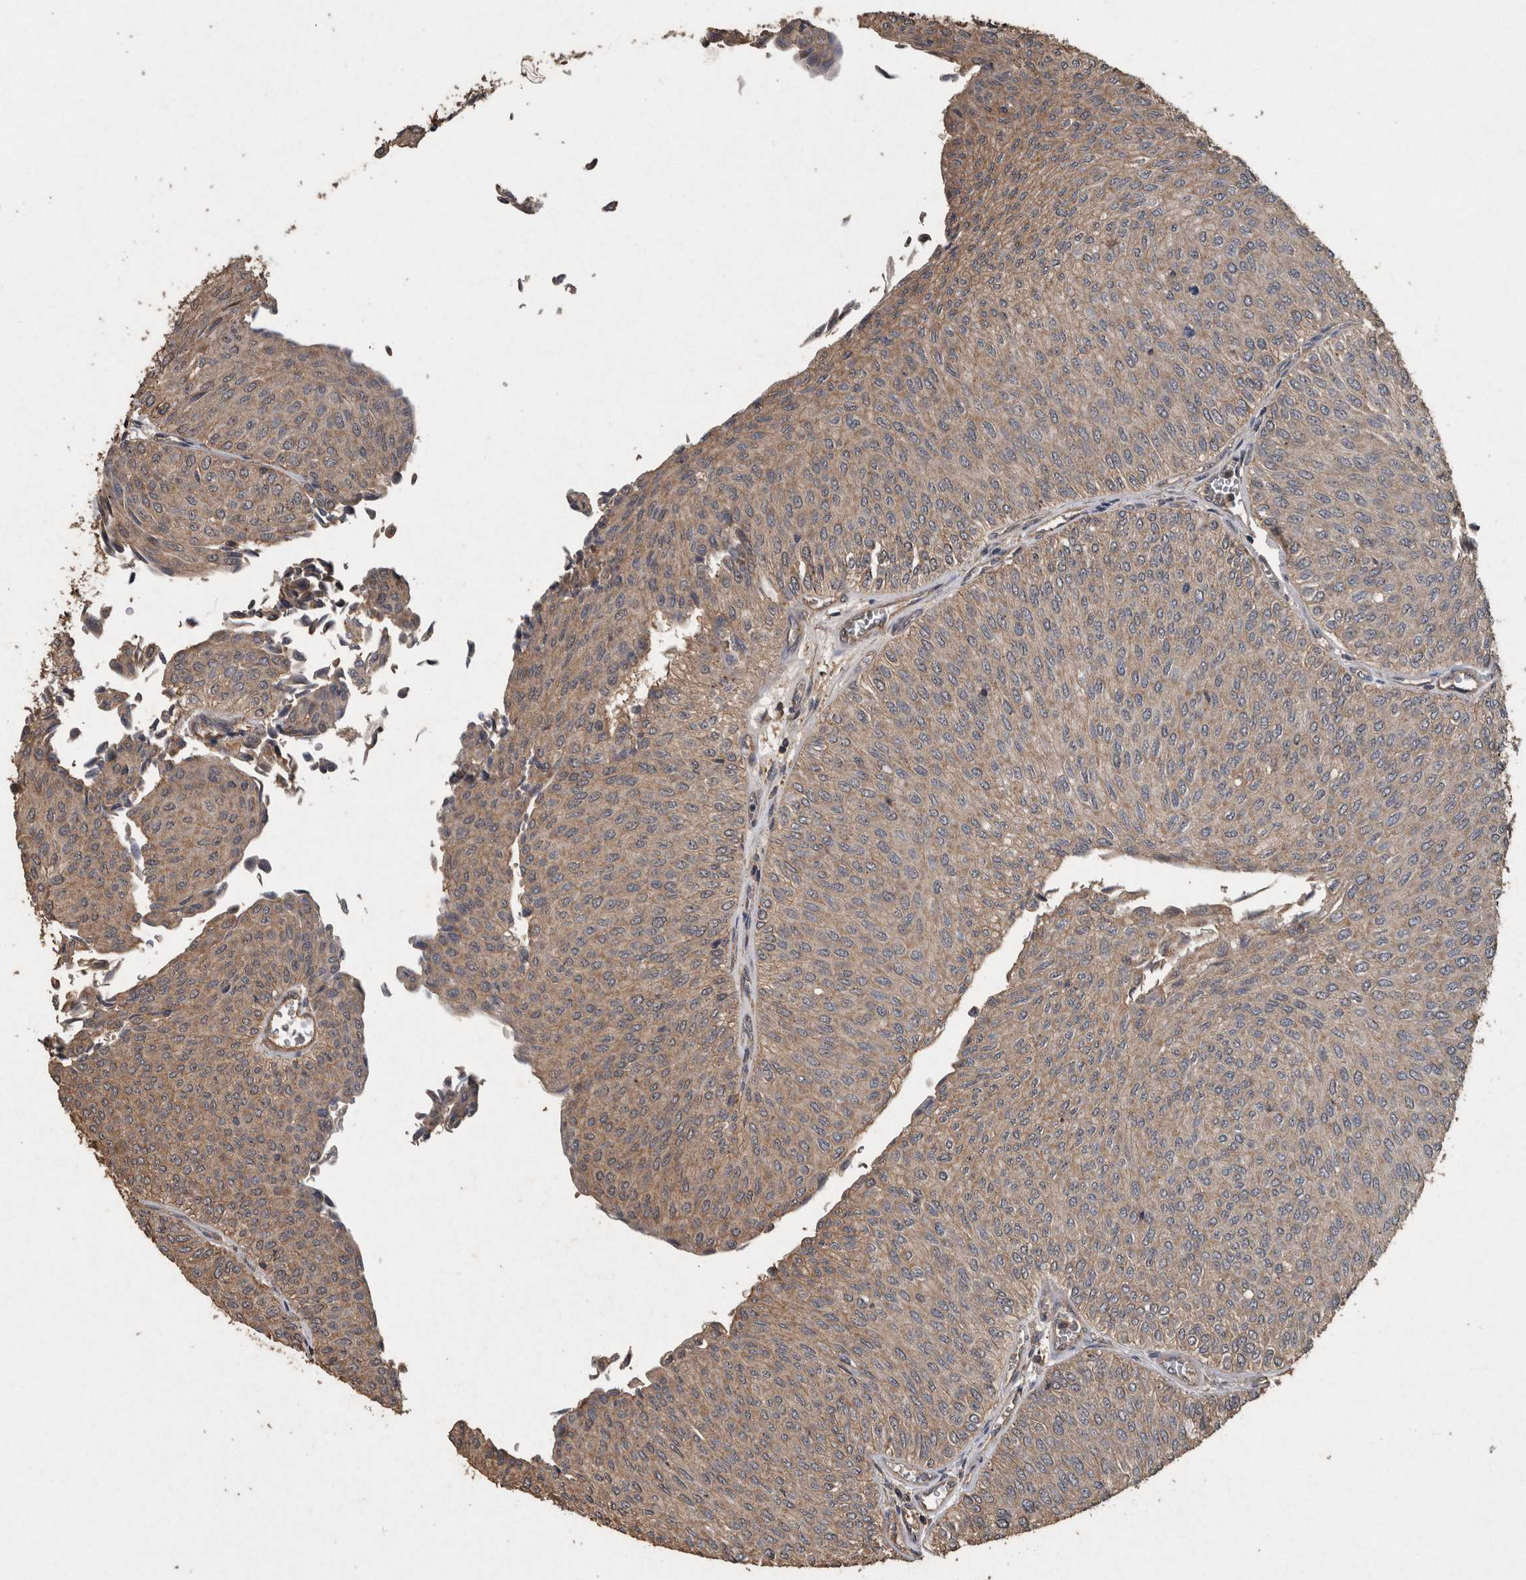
{"staining": {"intensity": "weak", "quantity": ">75%", "location": "cytoplasmic/membranous"}, "tissue": "urothelial cancer", "cell_type": "Tumor cells", "image_type": "cancer", "snomed": [{"axis": "morphology", "description": "Urothelial carcinoma, Low grade"}, {"axis": "topography", "description": "Urinary bladder"}], "caption": "Immunohistochemical staining of human urothelial cancer reveals low levels of weak cytoplasmic/membranous protein staining in approximately >75% of tumor cells. (DAB (3,3'-diaminobenzidine) IHC with brightfield microscopy, high magnification).", "gene": "FGFRL1", "patient": {"sex": "male", "age": 78}}